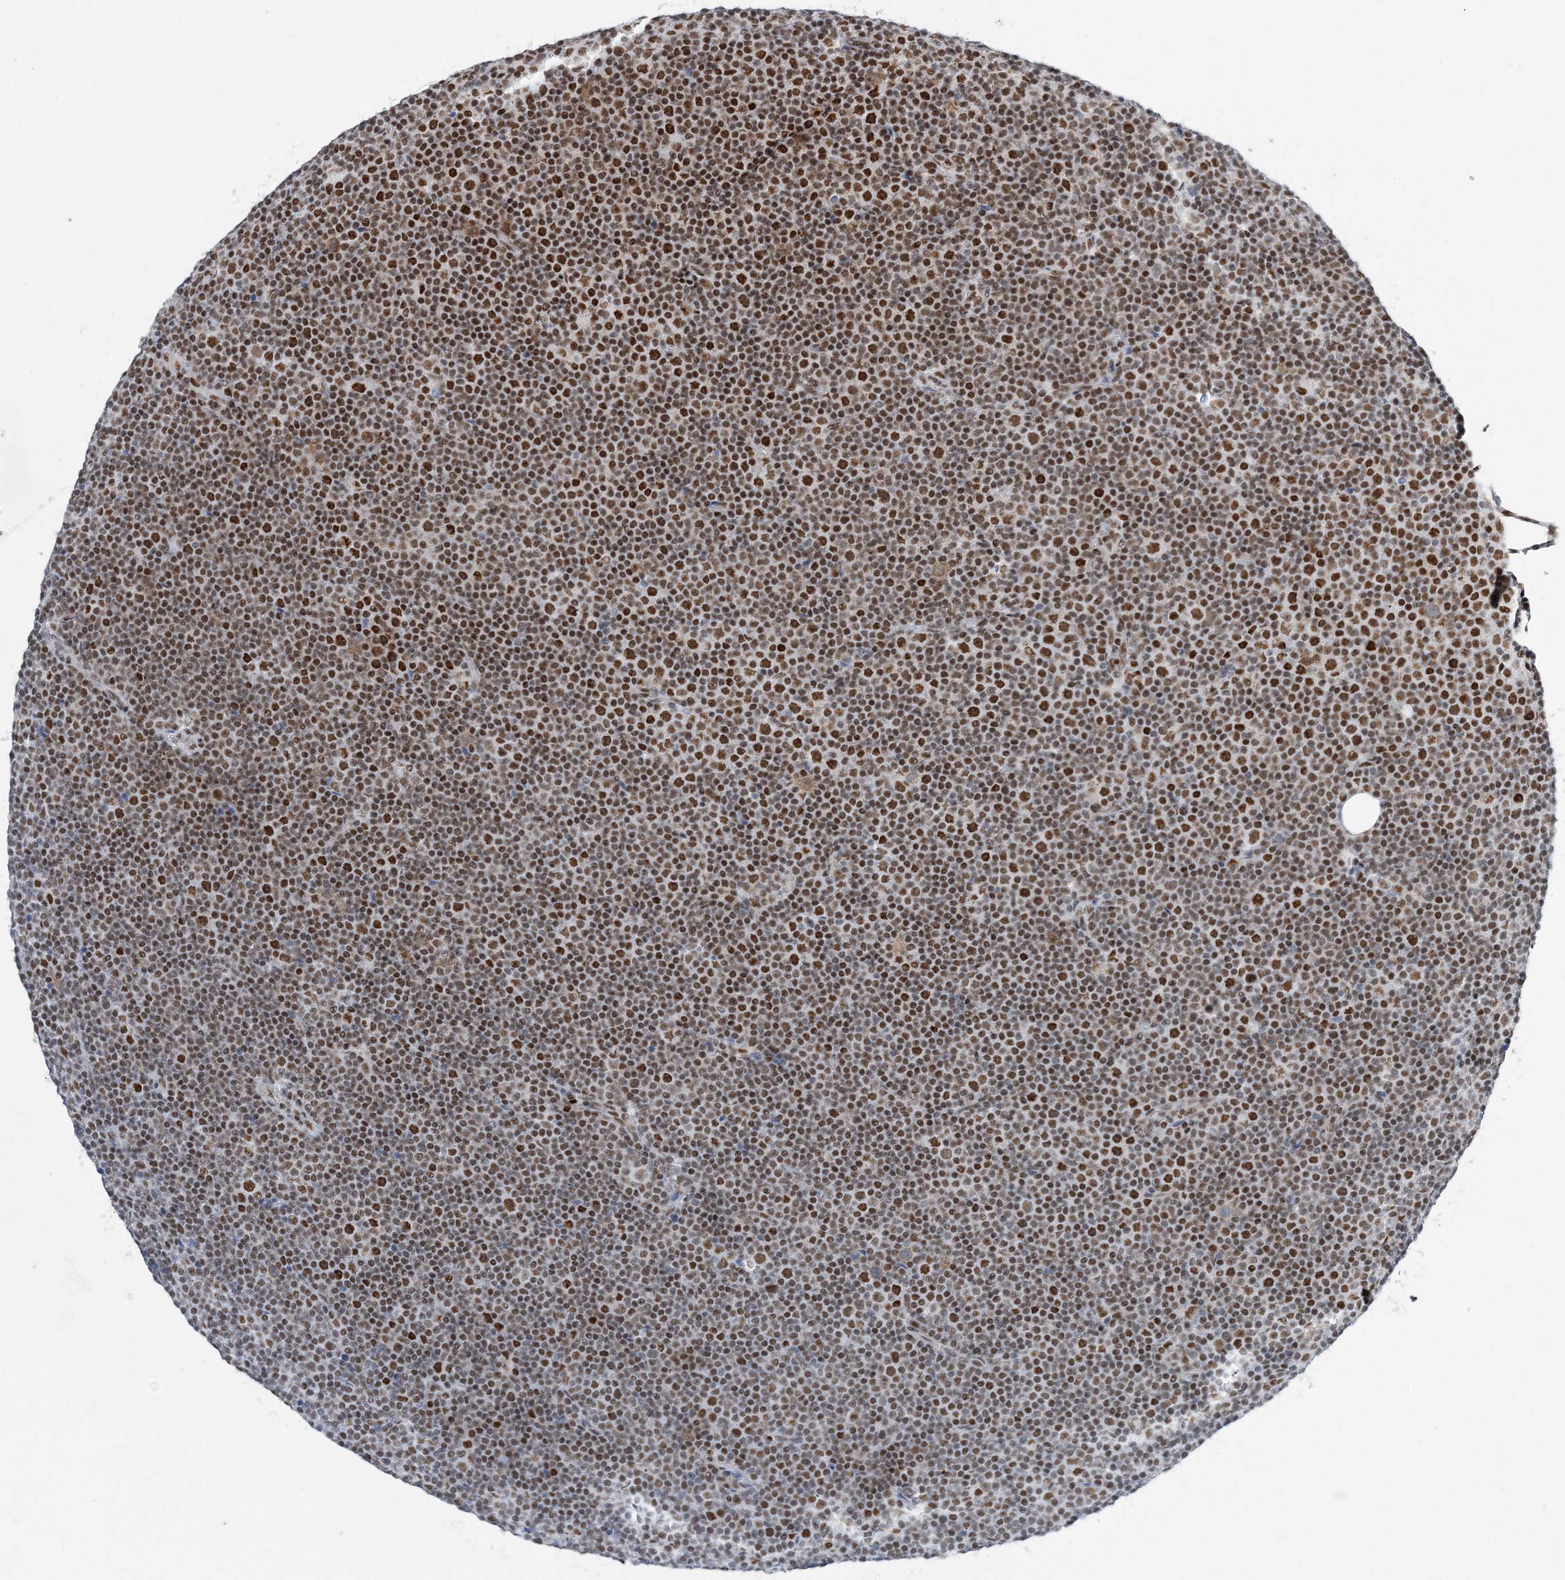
{"staining": {"intensity": "moderate", "quantity": ">75%", "location": "nuclear"}, "tissue": "lymphoma", "cell_type": "Tumor cells", "image_type": "cancer", "snomed": [{"axis": "morphology", "description": "Malignant lymphoma, non-Hodgkin's type, Low grade"}, {"axis": "topography", "description": "Lymph node"}], "caption": "Lymphoma stained for a protein reveals moderate nuclear positivity in tumor cells.", "gene": "ZBTB7A", "patient": {"sex": "female", "age": 67}}